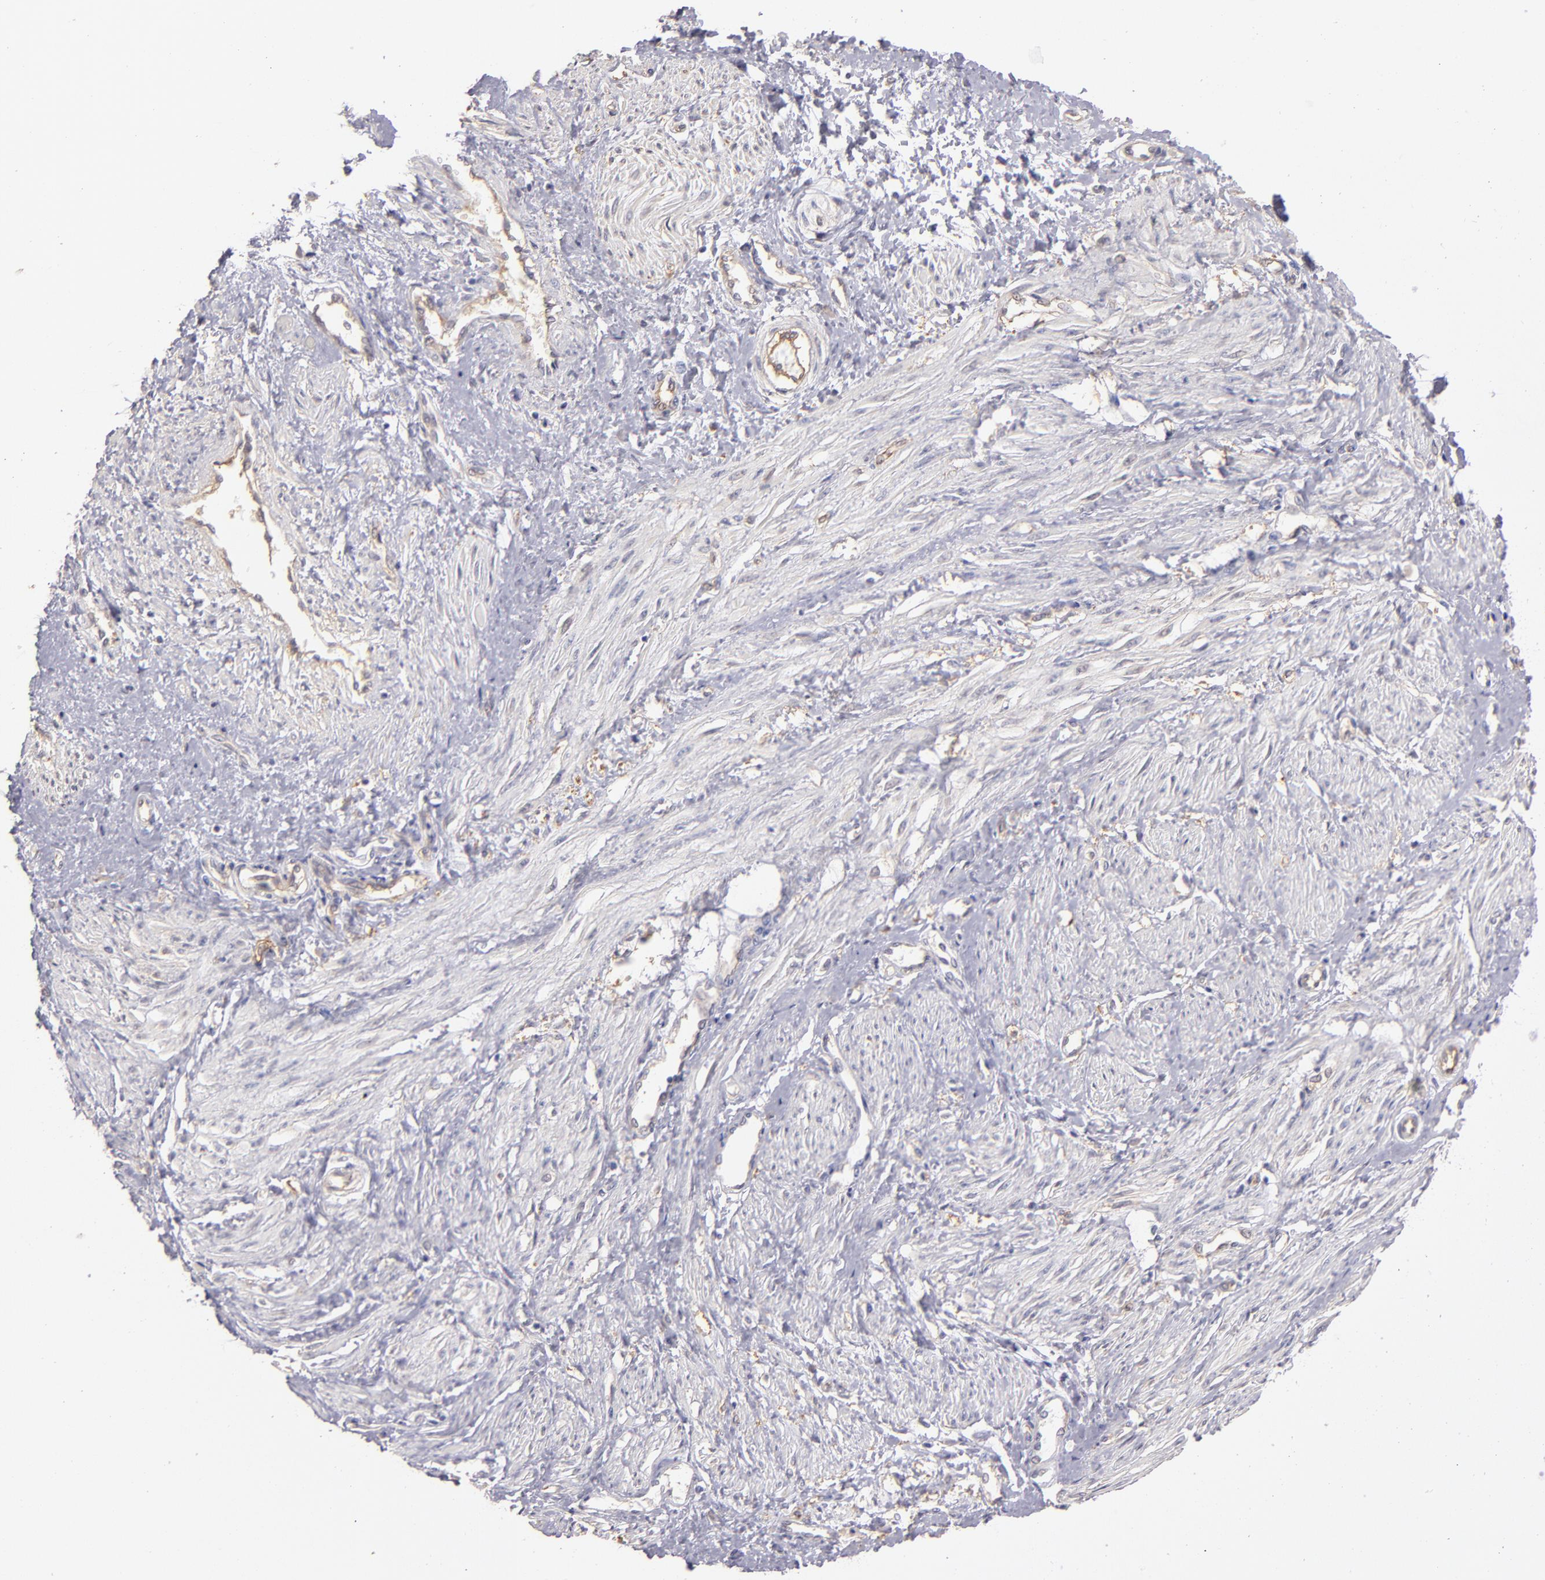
{"staining": {"intensity": "negative", "quantity": "none", "location": "none"}, "tissue": "smooth muscle", "cell_type": "Smooth muscle cells", "image_type": "normal", "snomed": [{"axis": "morphology", "description": "Normal tissue, NOS"}, {"axis": "topography", "description": "Smooth muscle"}, {"axis": "topography", "description": "Uterus"}], "caption": "Immunohistochemical staining of benign human smooth muscle reveals no significant expression in smooth muscle cells.", "gene": "THBD", "patient": {"sex": "female", "age": 39}}